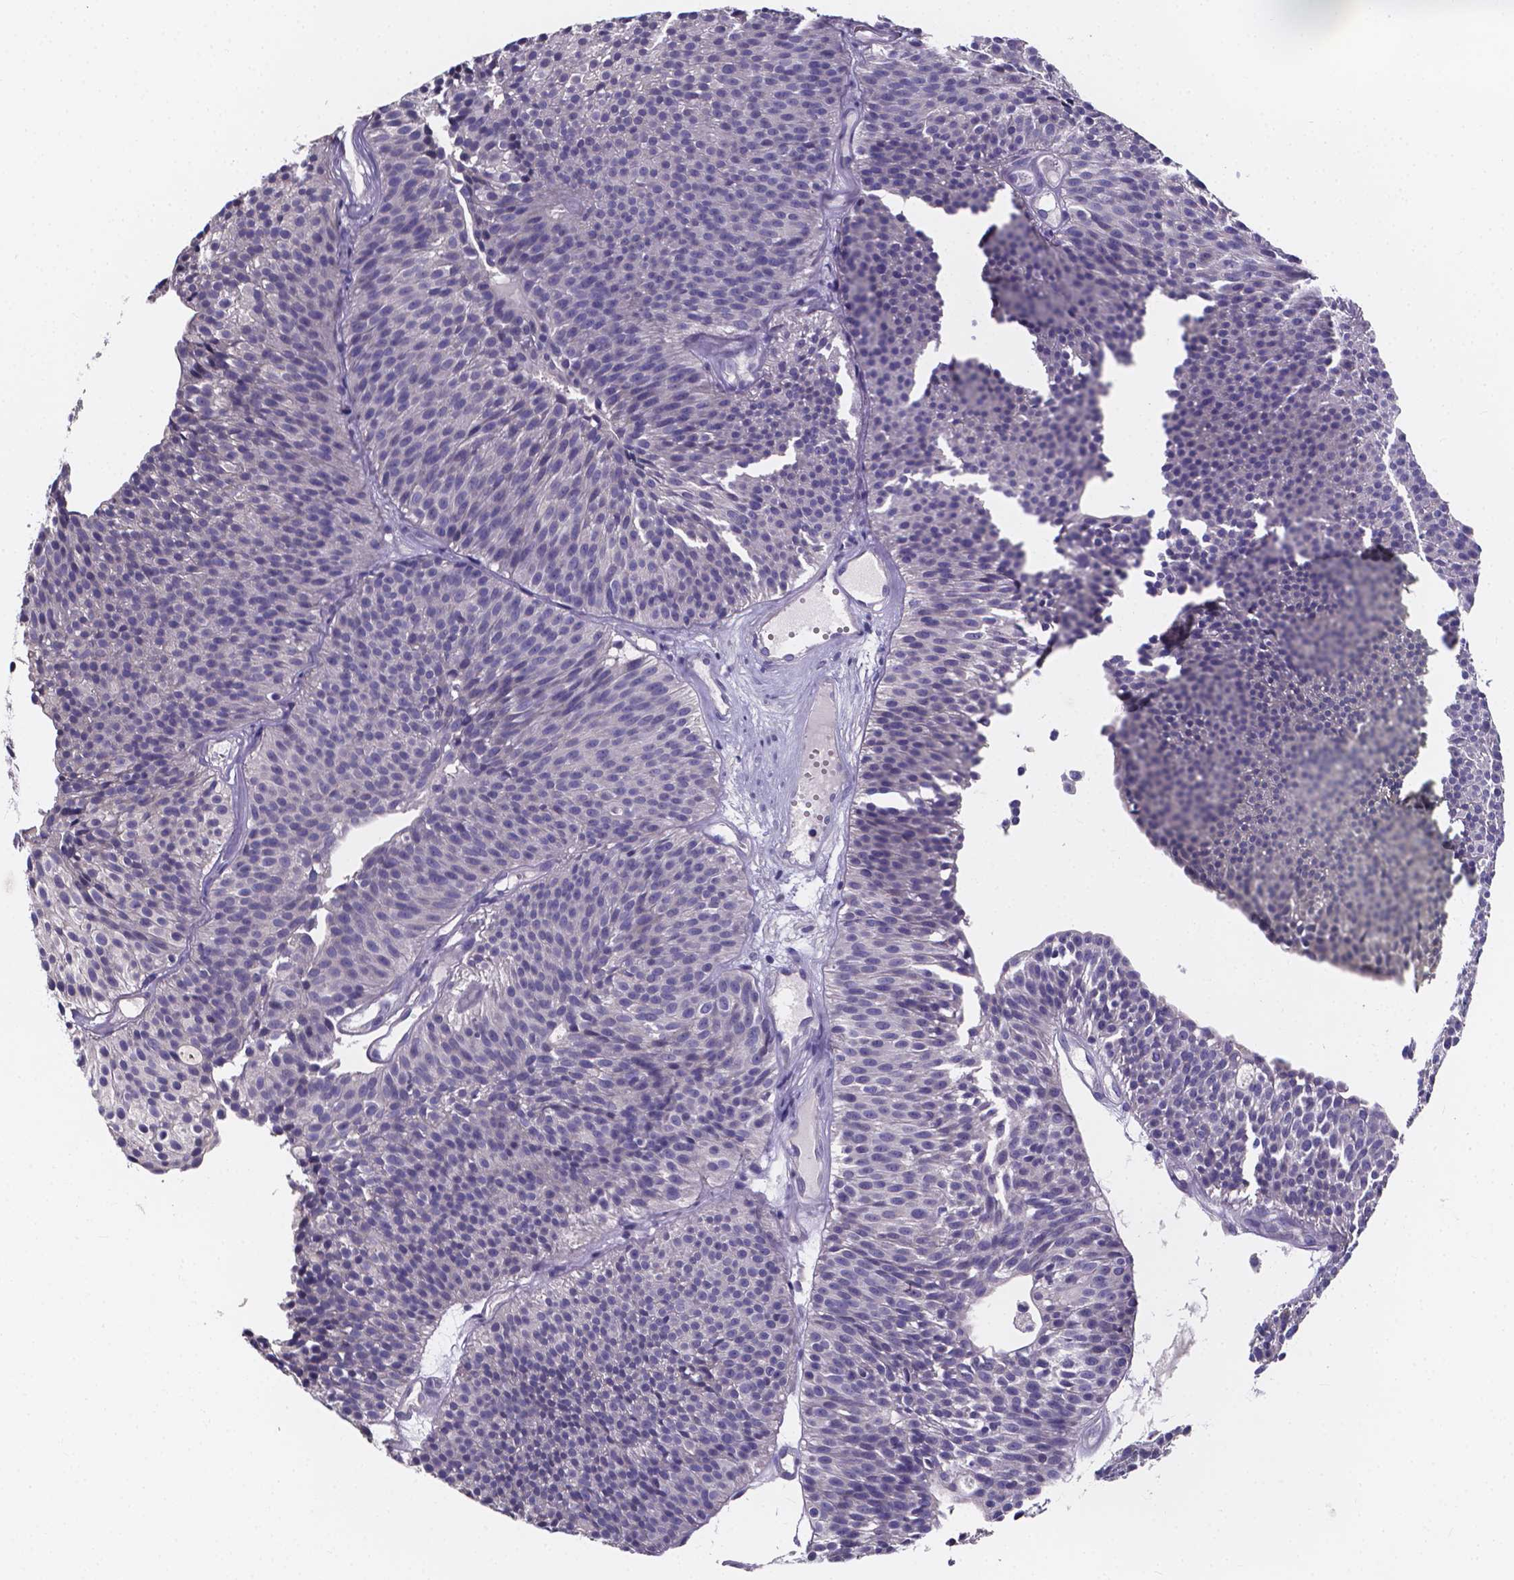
{"staining": {"intensity": "negative", "quantity": "none", "location": "none"}, "tissue": "urothelial cancer", "cell_type": "Tumor cells", "image_type": "cancer", "snomed": [{"axis": "morphology", "description": "Urothelial carcinoma, Low grade"}, {"axis": "topography", "description": "Urinary bladder"}], "caption": "Immunohistochemical staining of urothelial carcinoma (low-grade) reveals no significant staining in tumor cells. (Stains: DAB (3,3'-diaminobenzidine) immunohistochemistry (IHC) with hematoxylin counter stain, Microscopy: brightfield microscopy at high magnification).", "gene": "SPOCD1", "patient": {"sex": "male", "age": 63}}